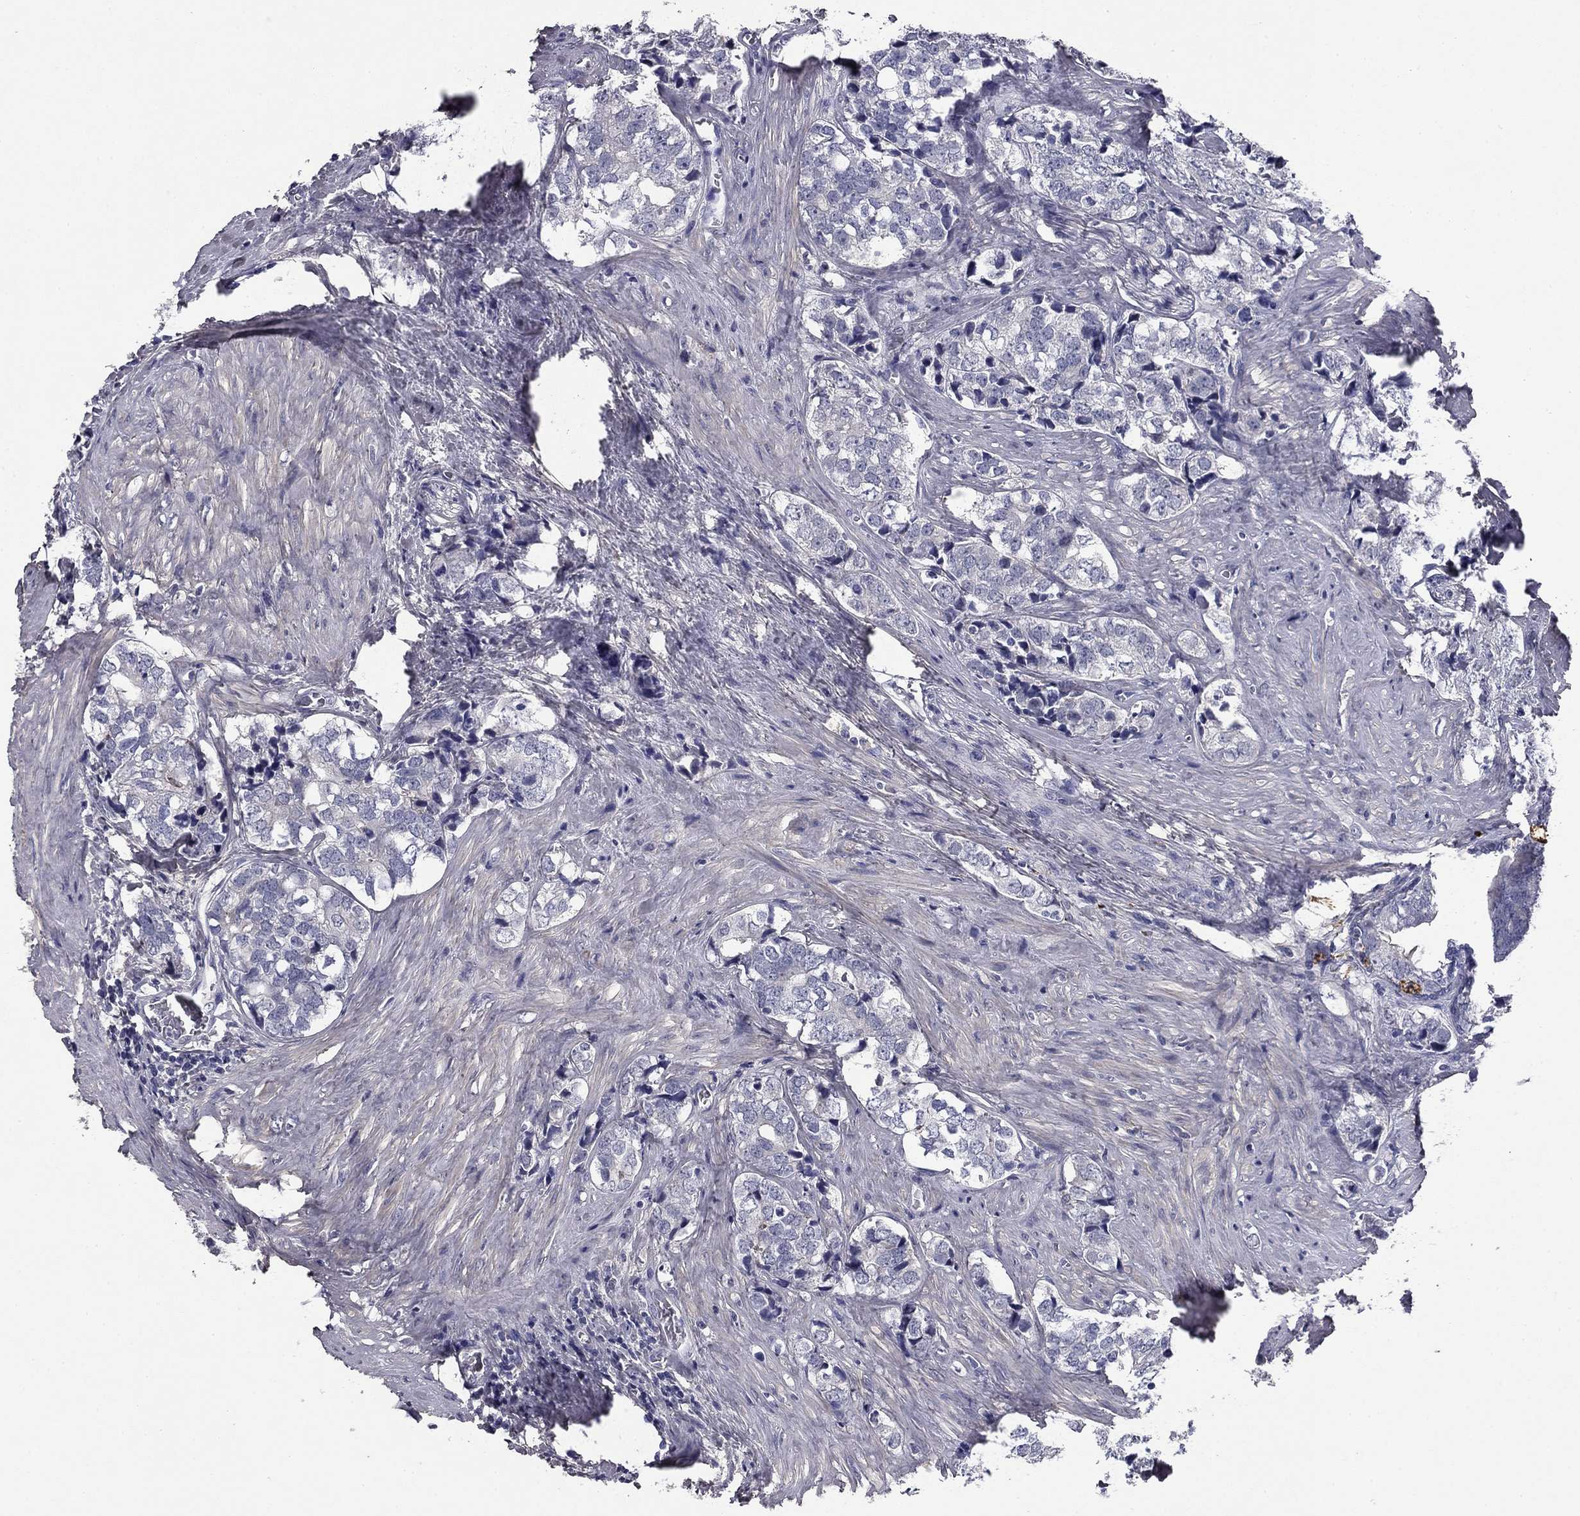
{"staining": {"intensity": "negative", "quantity": "none", "location": "none"}, "tissue": "prostate cancer", "cell_type": "Tumor cells", "image_type": "cancer", "snomed": [{"axis": "morphology", "description": "Adenocarcinoma, NOS"}, {"axis": "topography", "description": "Prostate and seminal vesicle, NOS"}], "caption": "An IHC micrograph of adenocarcinoma (prostate) is shown. There is no staining in tumor cells of adenocarcinoma (prostate).", "gene": "COL2A1", "patient": {"sex": "male", "age": 63}}